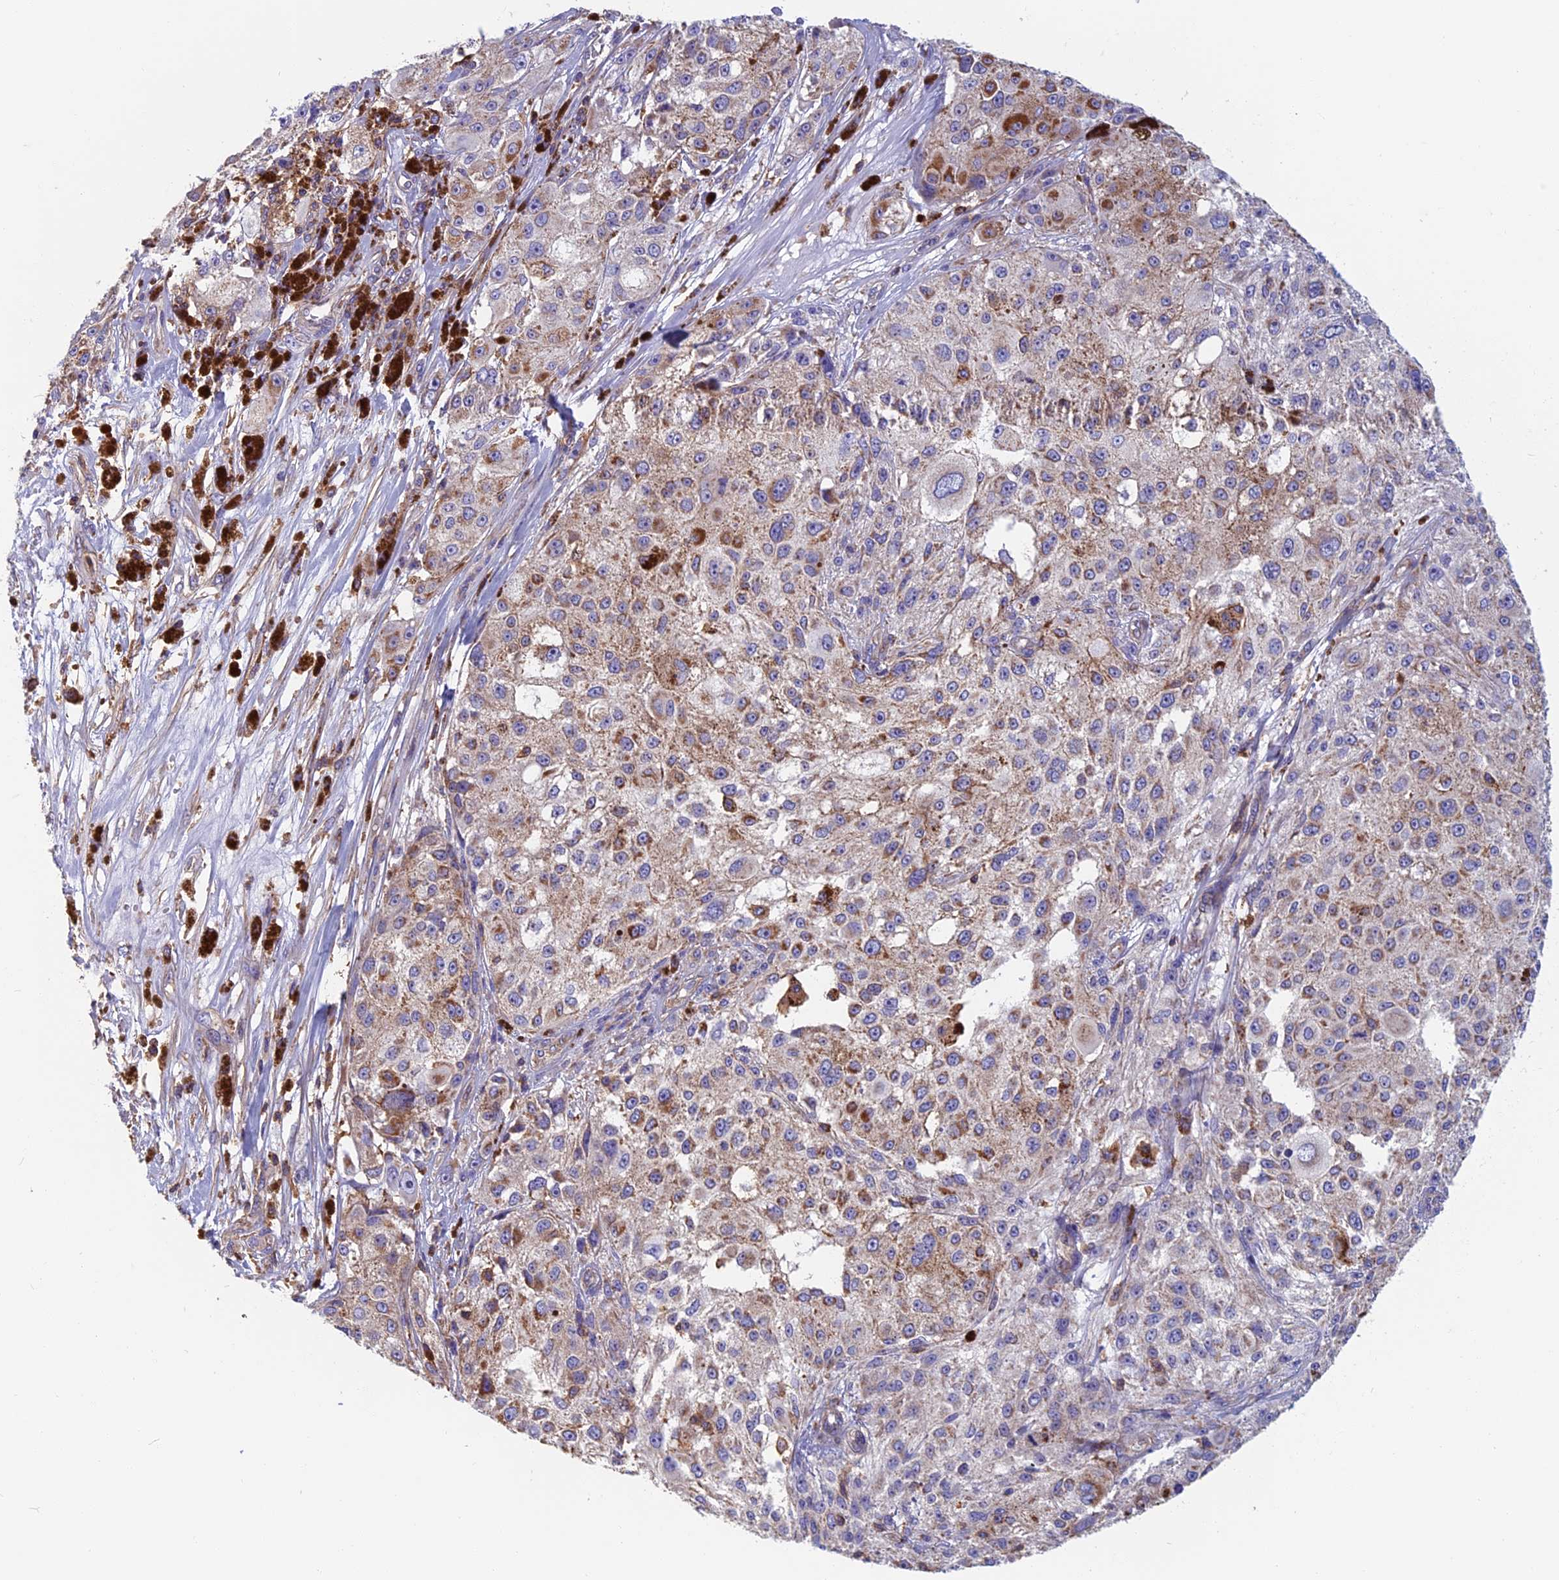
{"staining": {"intensity": "moderate", "quantity": "25%-75%", "location": "cytoplasmic/membranous"}, "tissue": "melanoma", "cell_type": "Tumor cells", "image_type": "cancer", "snomed": [{"axis": "morphology", "description": "Necrosis, NOS"}, {"axis": "morphology", "description": "Malignant melanoma, NOS"}, {"axis": "topography", "description": "Skin"}], "caption": "Melanoma was stained to show a protein in brown. There is medium levels of moderate cytoplasmic/membranous positivity in approximately 25%-75% of tumor cells.", "gene": "HSD17B8", "patient": {"sex": "female", "age": 87}}